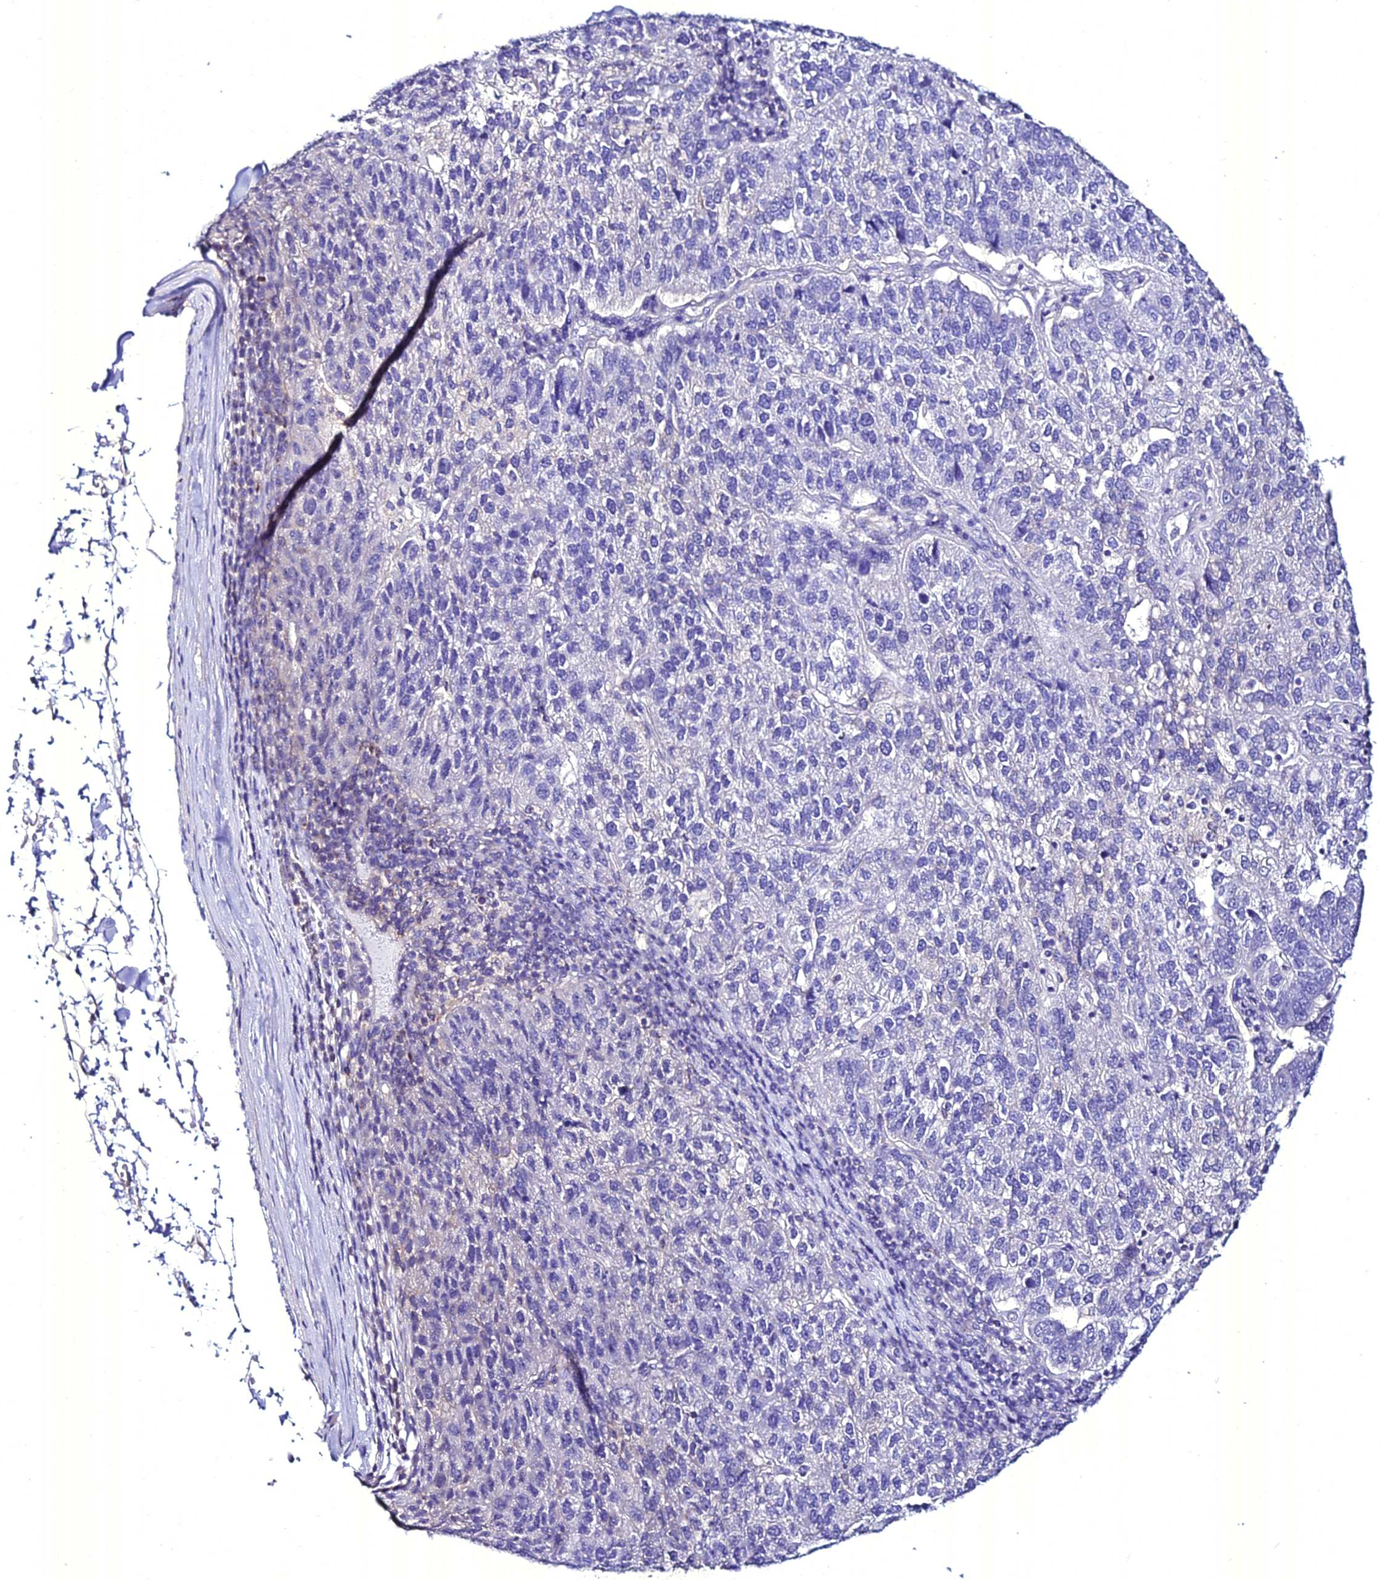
{"staining": {"intensity": "negative", "quantity": "none", "location": "none"}, "tissue": "pancreatic cancer", "cell_type": "Tumor cells", "image_type": "cancer", "snomed": [{"axis": "morphology", "description": "Adenocarcinoma, NOS"}, {"axis": "topography", "description": "Pancreas"}], "caption": "DAB immunohistochemical staining of human adenocarcinoma (pancreatic) exhibits no significant expression in tumor cells. Nuclei are stained in blue.", "gene": "ATG16L2", "patient": {"sex": "female", "age": 61}}